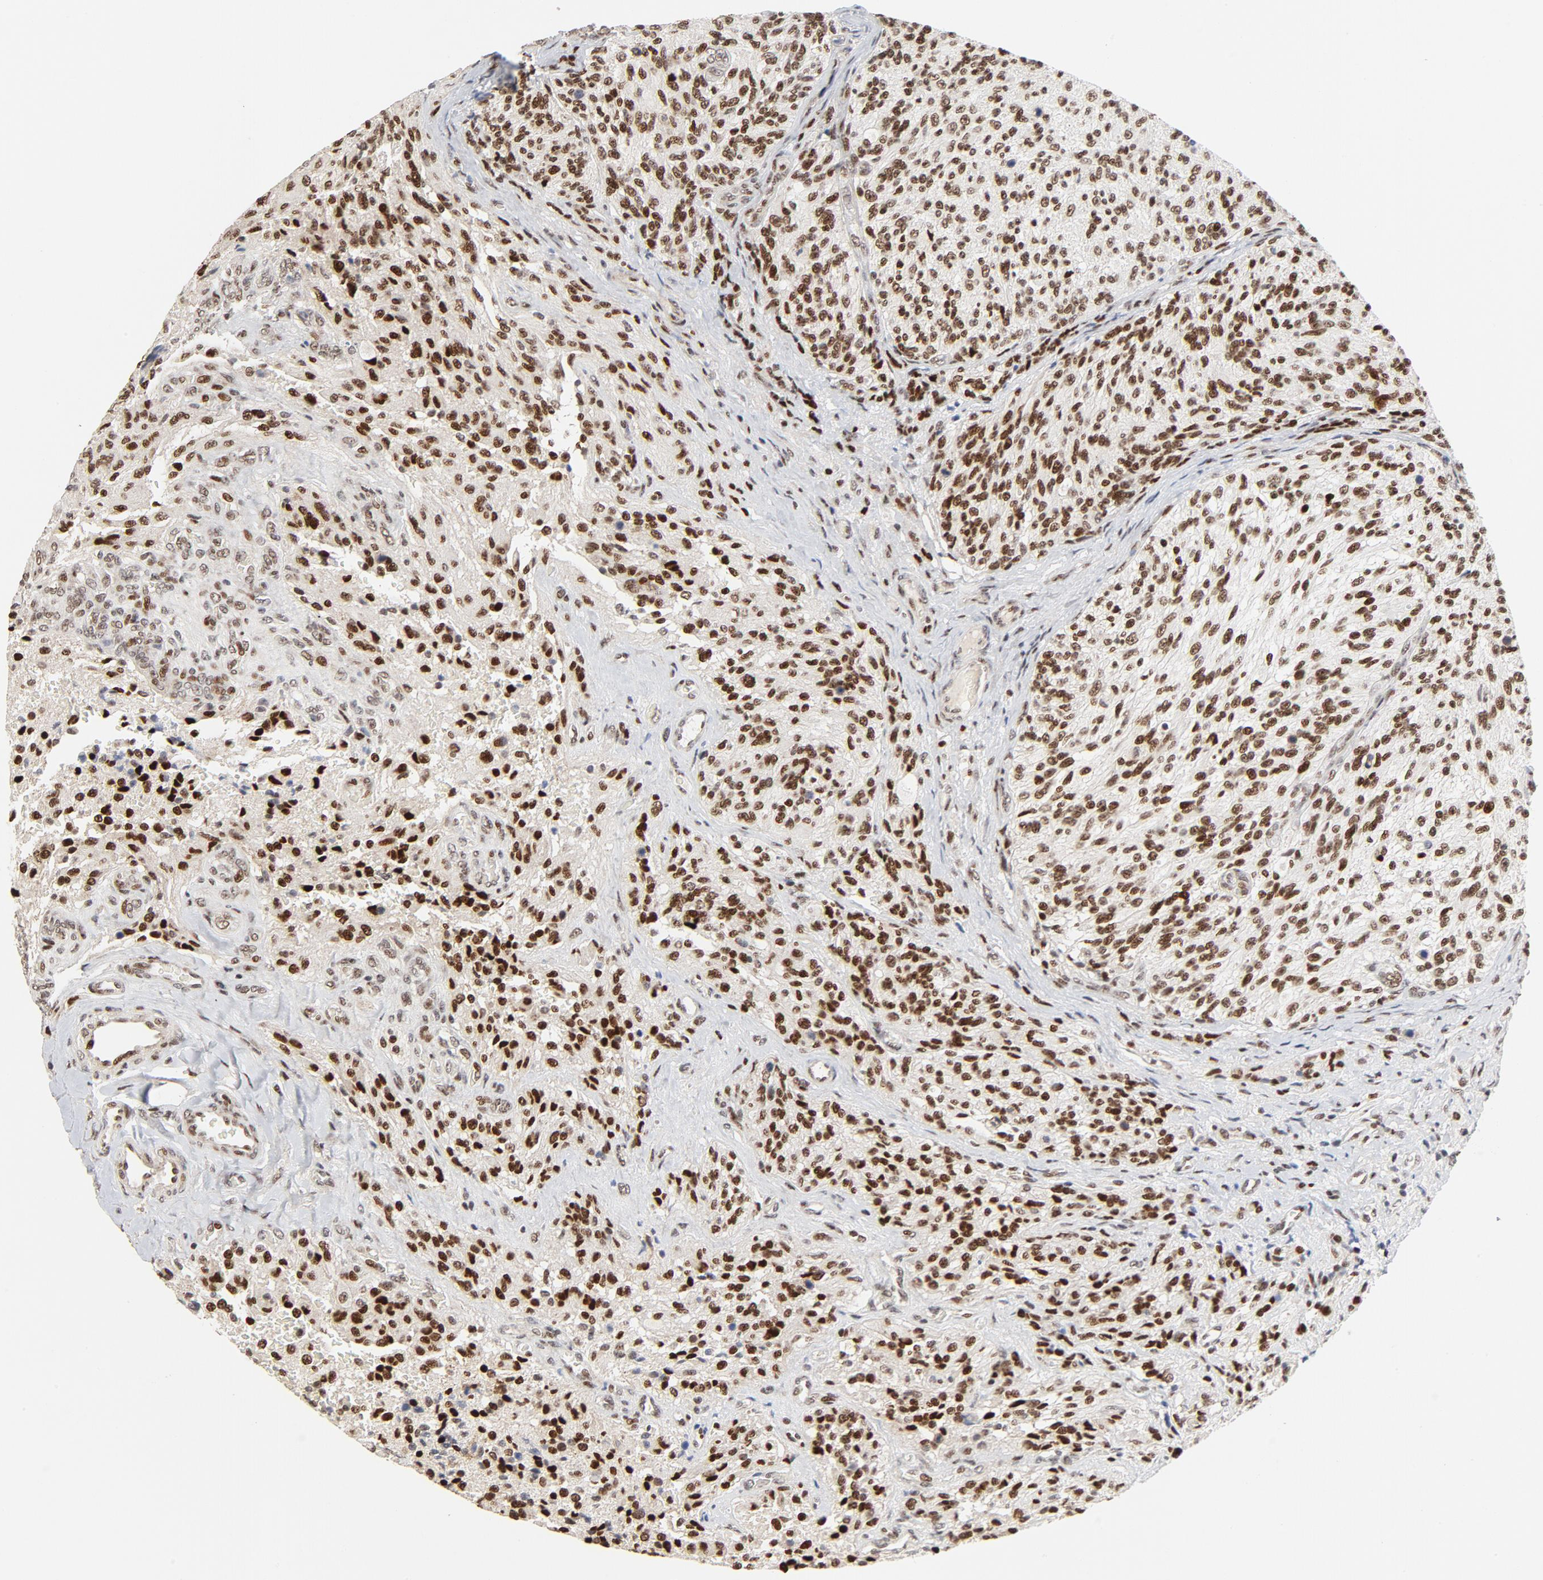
{"staining": {"intensity": "strong", "quantity": ">75%", "location": "nuclear"}, "tissue": "glioma", "cell_type": "Tumor cells", "image_type": "cancer", "snomed": [{"axis": "morphology", "description": "Normal tissue, NOS"}, {"axis": "morphology", "description": "Glioma, malignant, High grade"}, {"axis": "topography", "description": "Cerebral cortex"}], "caption": "IHC photomicrograph of neoplastic tissue: human high-grade glioma (malignant) stained using IHC displays high levels of strong protein expression localized specifically in the nuclear of tumor cells, appearing as a nuclear brown color.", "gene": "GTF2I", "patient": {"sex": "male", "age": 56}}